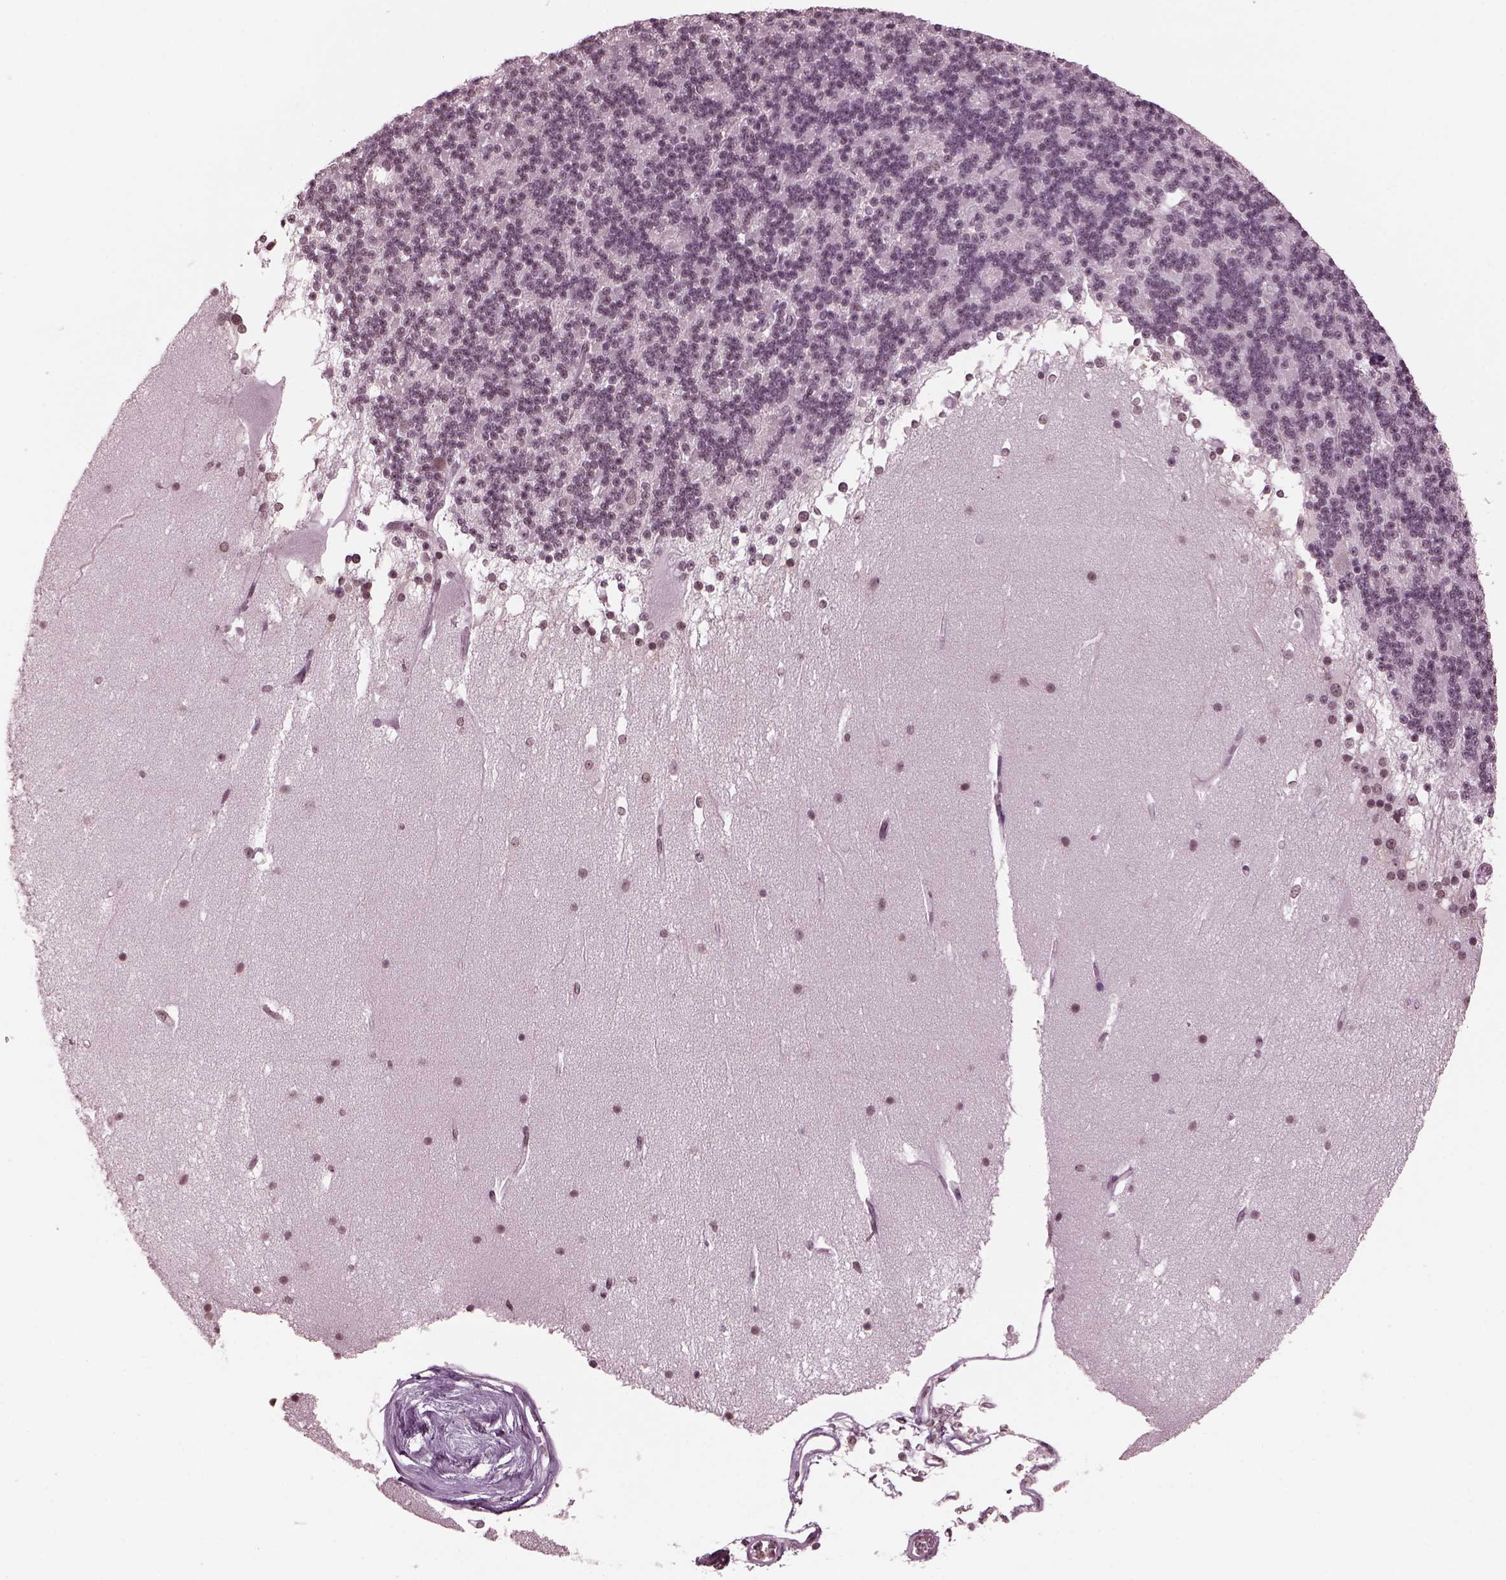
{"staining": {"intensity": "negative", "quantity": "none", "location": "none"}, "tissue": "cerebellum", "cell_type": "Cells in granular layer", "image_type": "normal", "snomed": [{"axis": "morphology", "description": "Normal tissue, NOS"}, {"axis": "topography", "description": "Cerebellum"}], "caption": "Cells in granular layer are negative for brown protein staining in unremarkable cerebellum. The staining was performed using DAB (3,3'-diaminobenzidine) to visualize the protein expression in brown, while the nuclei were stained in blue with hematoxylin (Magnification: 20x).", "gene": "RUVBL2", "patient": {"sex": "female", "age": 19}}